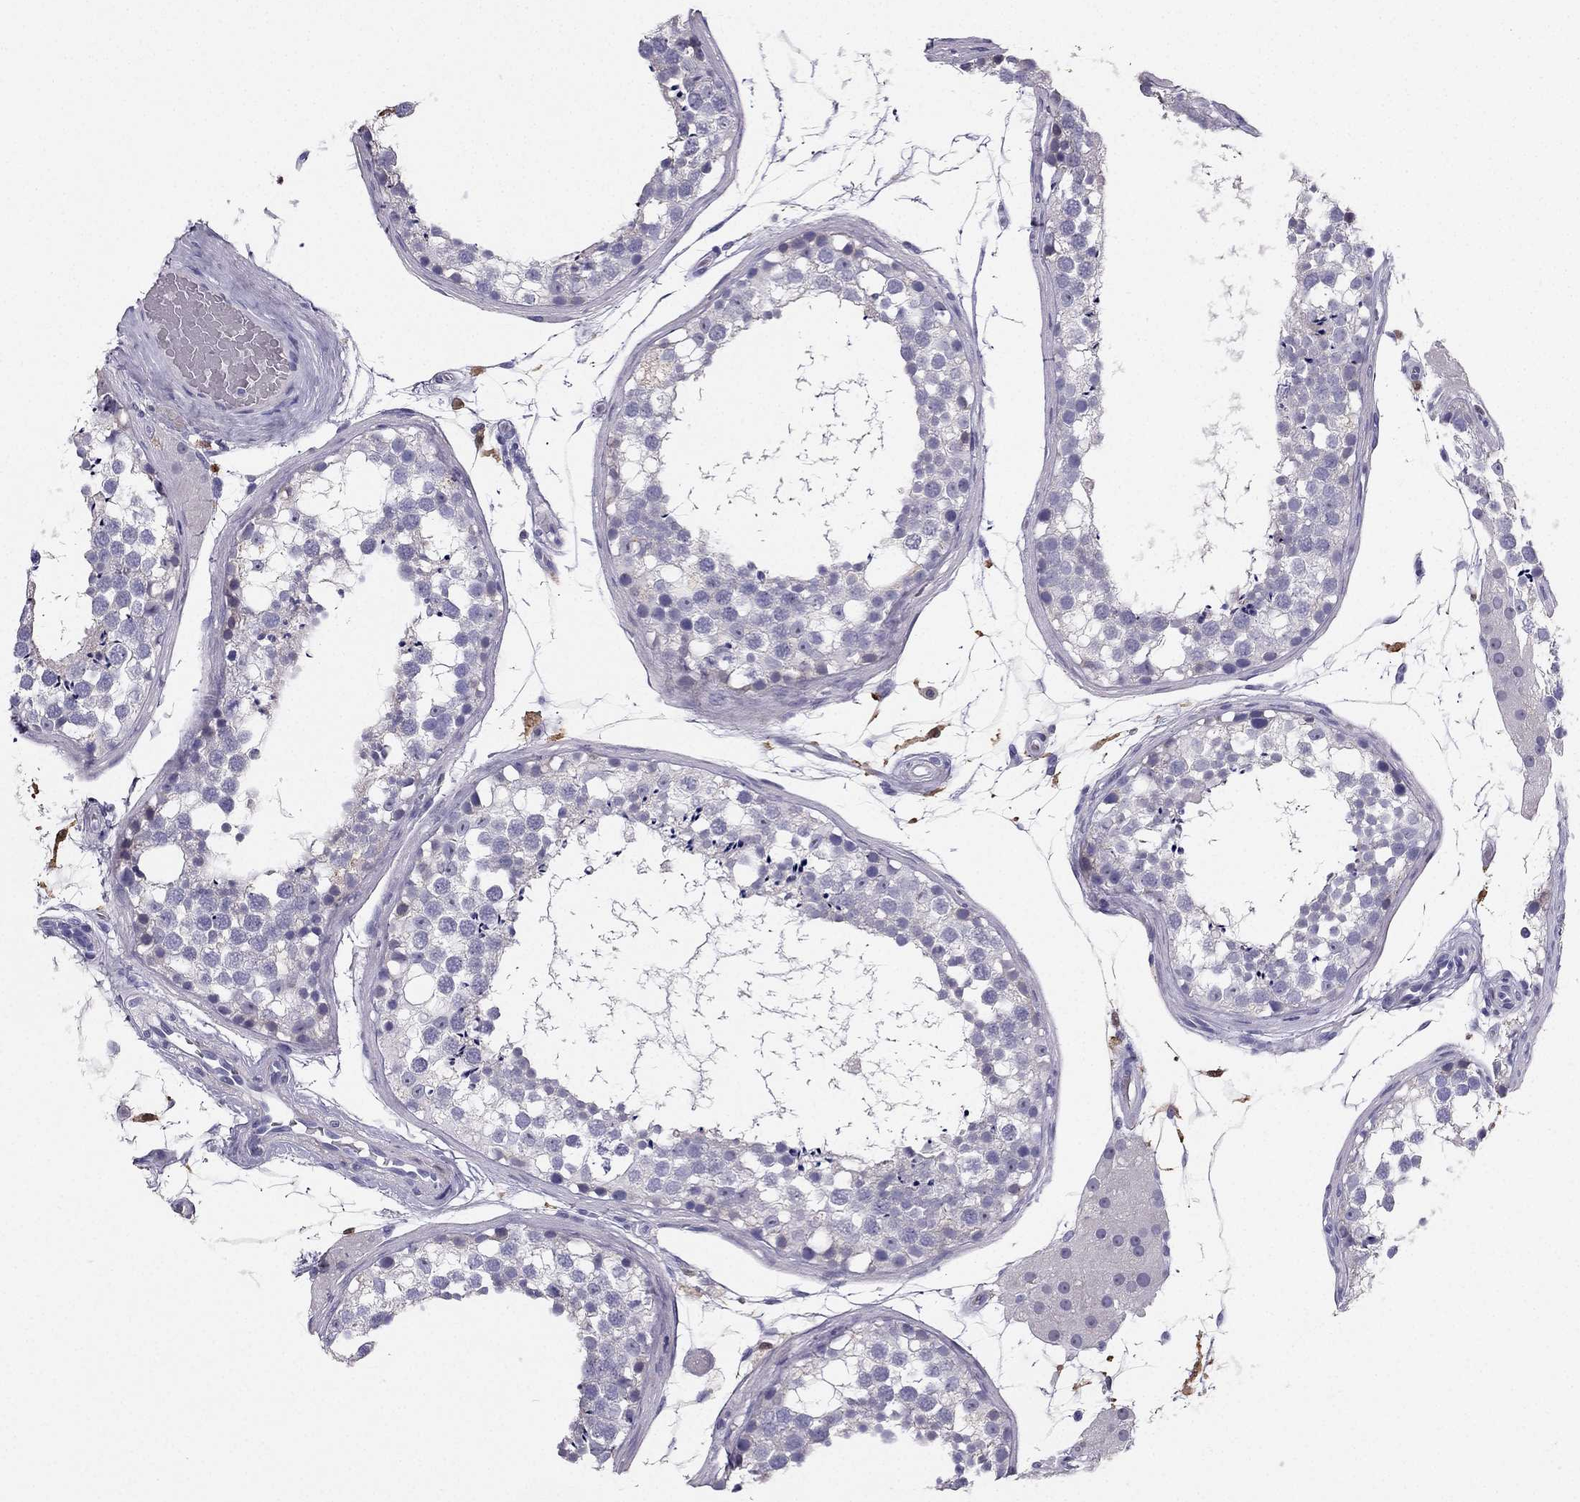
{"staining": {"intensity": "negative", "quantity": "none", "location": "none"}, "tissue": "testis", "cell_type": "Cells in seminiferous ducts", "image_type": "normal", "snomed": [{"axis": "morphology", "description": "Normal tissue, NOS"}, {"axis": "morphology", "description": "Seminoma, NOS"}, {"axis": "topography", "description": "Testis"}], "caption": "The immunohistochemistry micrograph has no significant expression in cells in seminiferous ducts of testis. Nuclei are stained in blue.", "gene": "LMTK3", "patient": {"sex": "male", "age": 65}}